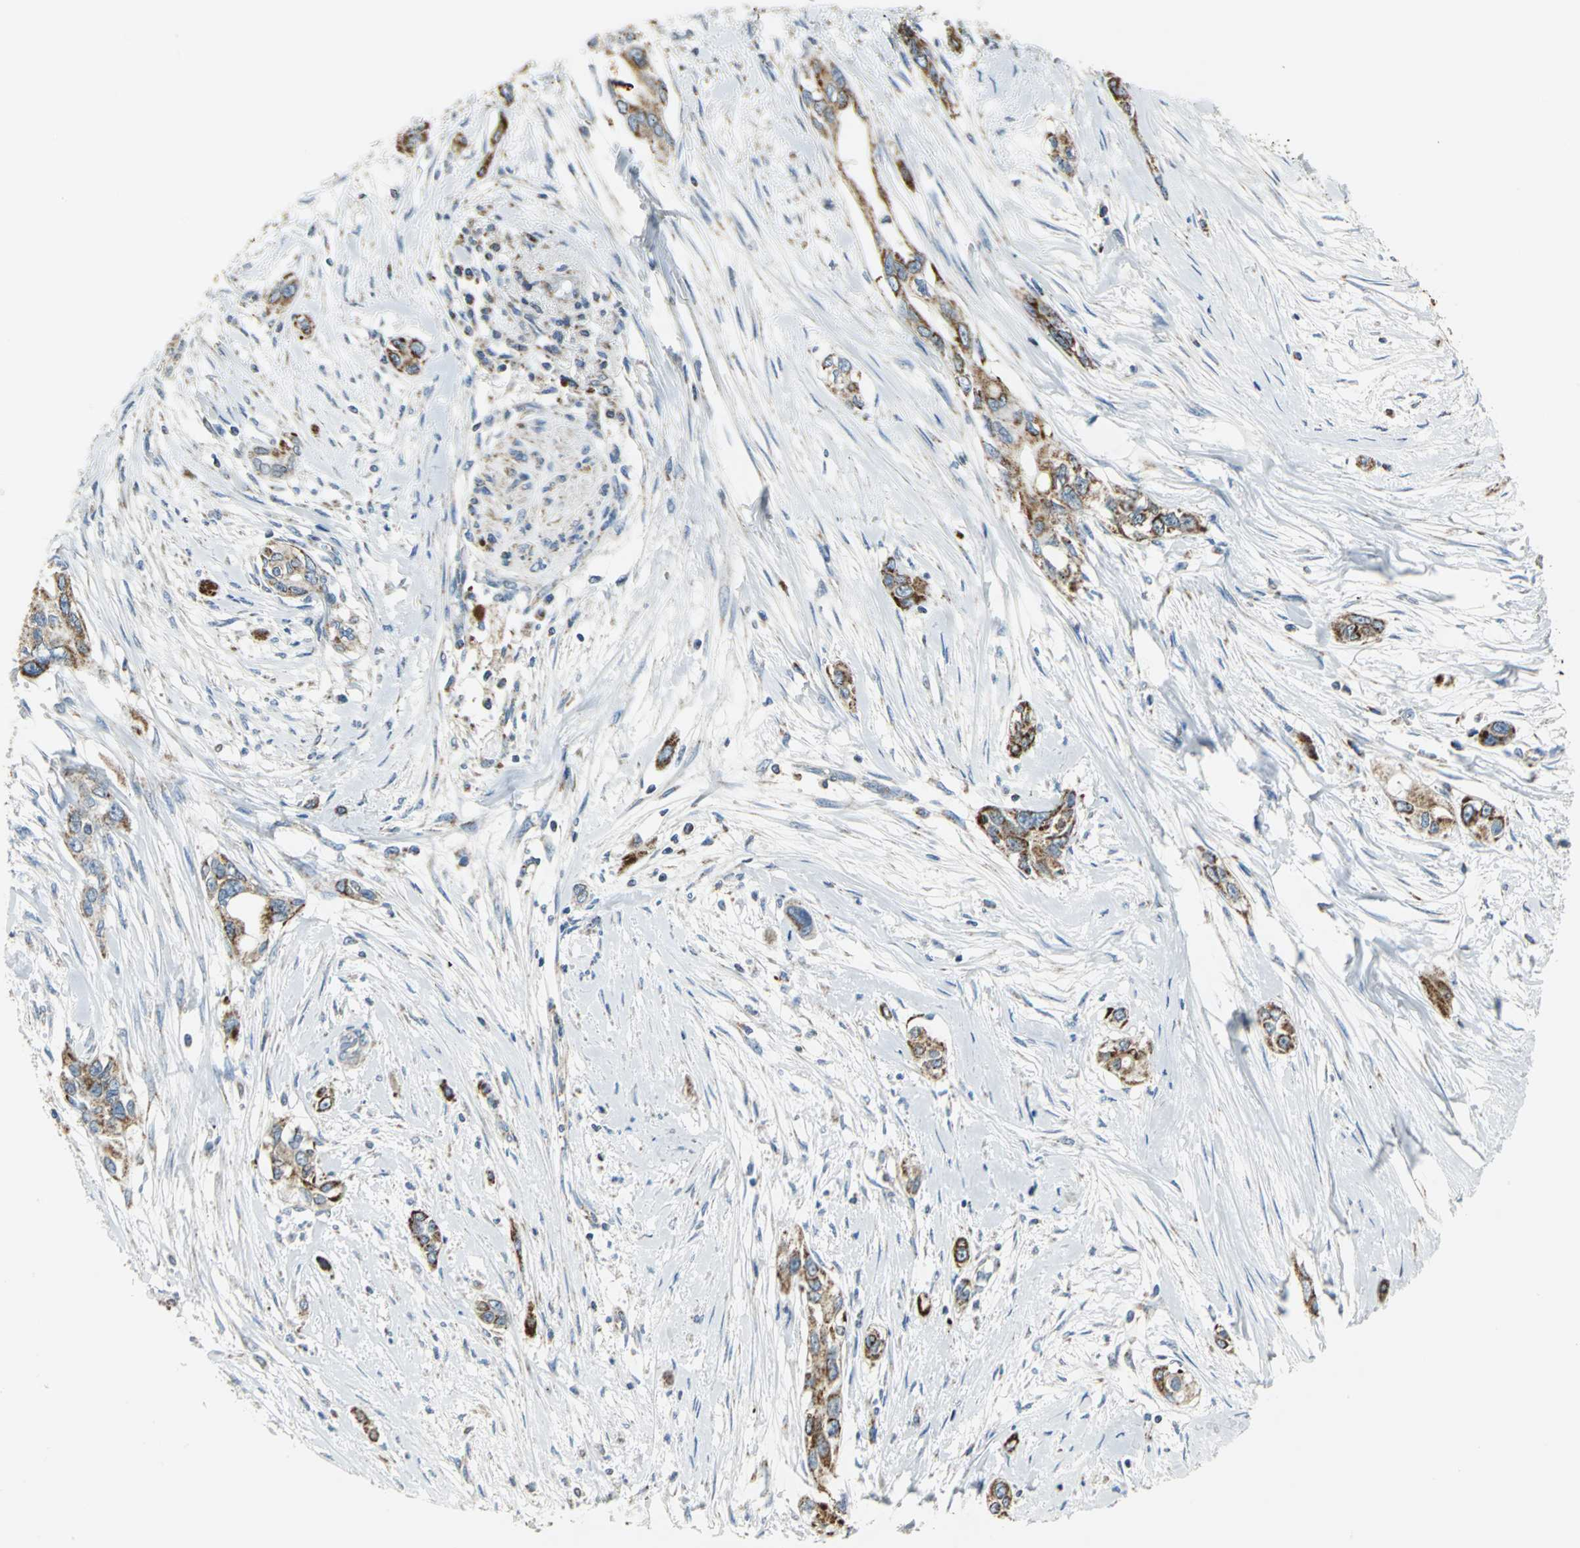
{"staining": {"intensity": "moderate", "quantity": ">75%", "location": "cytoplasmic/membranous"}, "tissue": "pancreatic cancer", "cell_type": "Tumor cells", "image_type": "cancer", "snomed": [{"axis": "morphology", "description": "Adenocarcinoma, NOS"}, {"axis": "topography", "description": "Pancreas"}], "caption": "Human pancreatic adenocarcinoma stained with a brown dye demonstrates moderate cytoplasmic/membranous positive positivity in about >75% of tumor cells.", "gene": "NTRK1", "patient": {"sex": "female", "age": 60}}